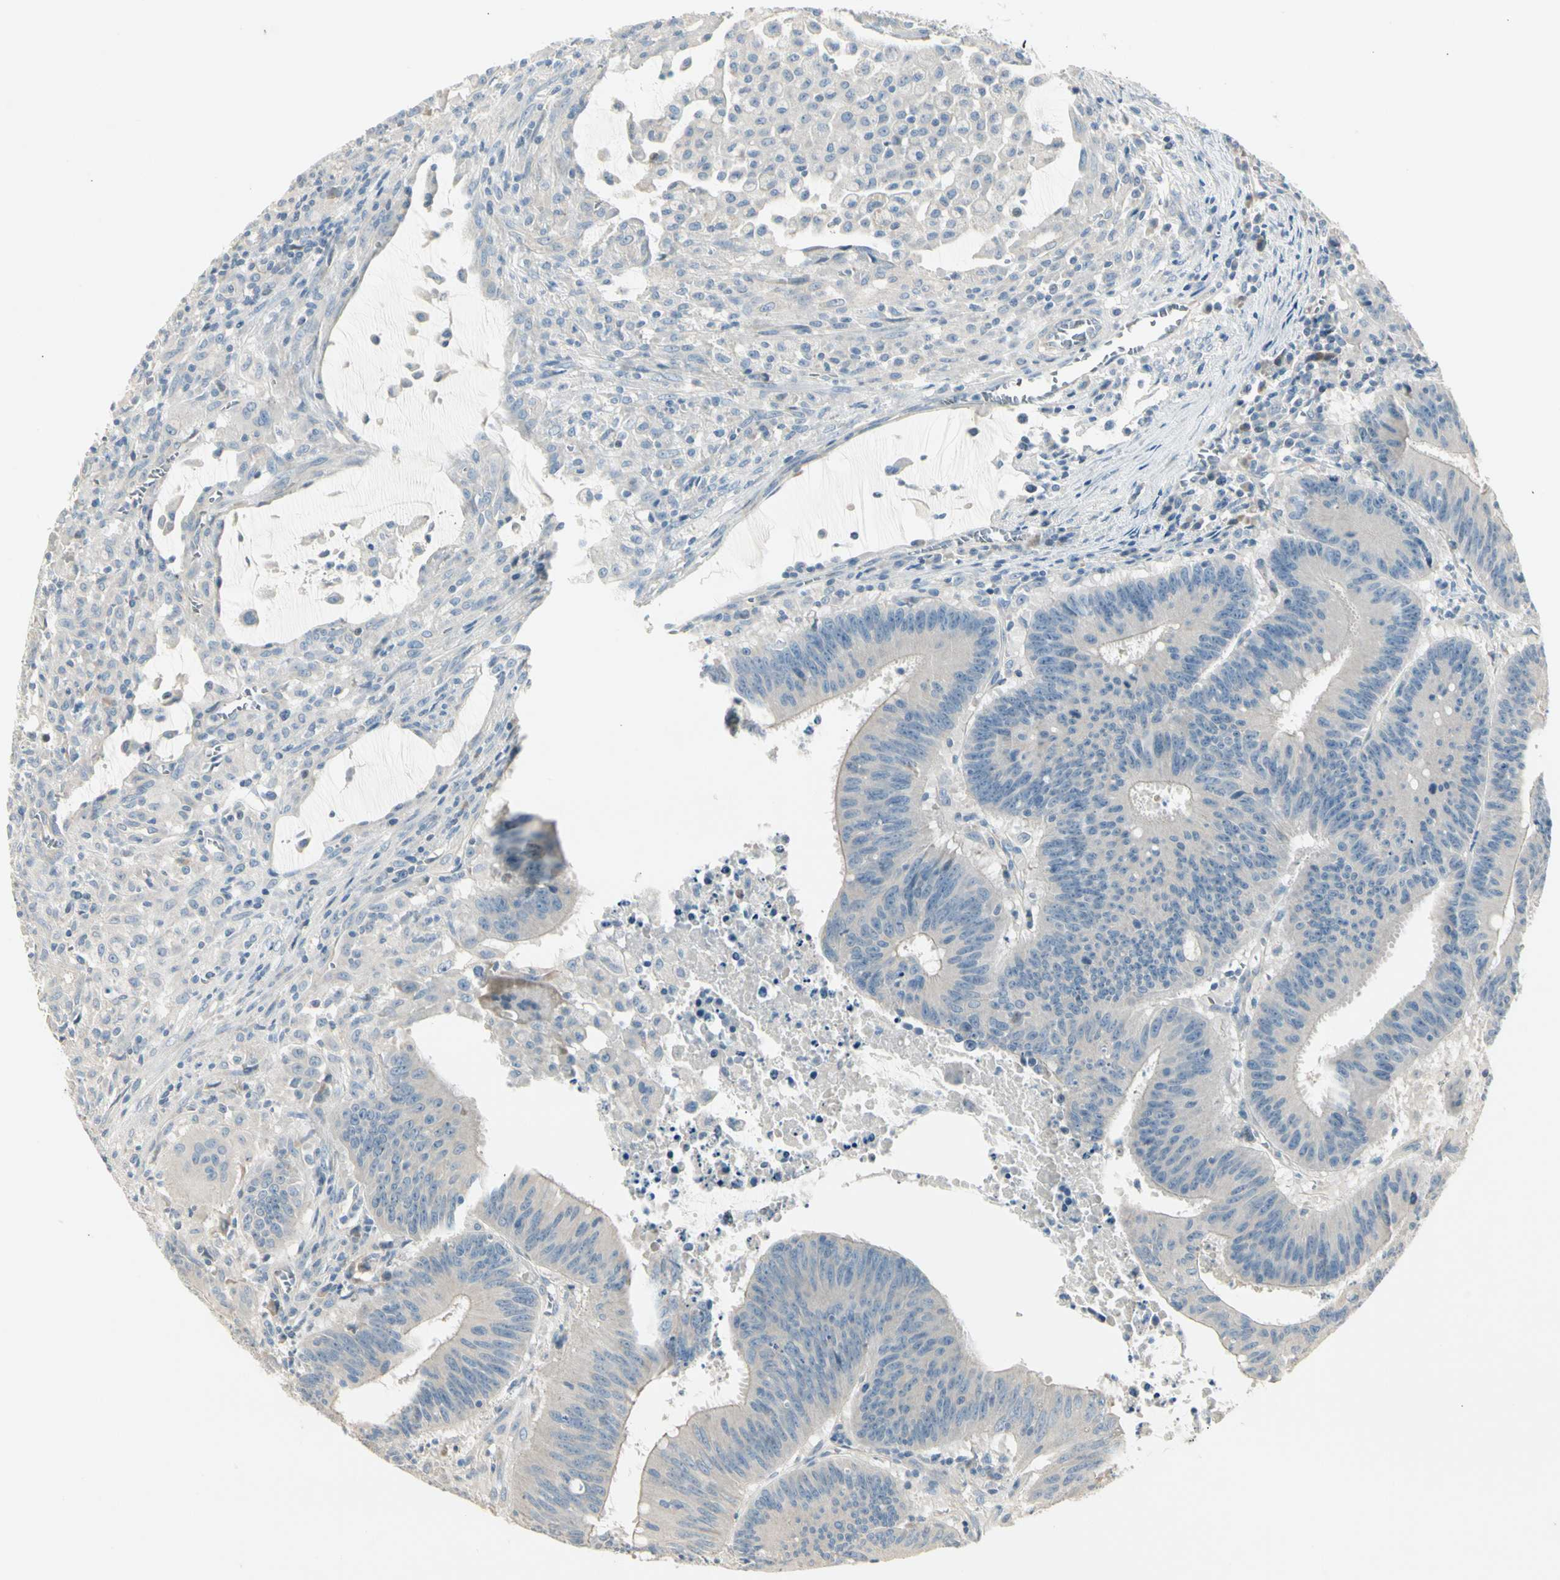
{"staining": {"intensity": "negative", "quantity": "none", "location": "none"}, "tissue": "colorectal cancer", "cell_type": "Tumor cells", "image_type": "cancer", "snomed": [{"axis": "morphology", "description": "Adenocarcinoma, NOS"}, {"axis": "topography", "description": "Colon"}], "caption": "Immunohistochemistry photomicrograph of neoplastic tissue: human colorectal cancer (adenocarcinoma) stained with DAB (3,3'-diaminobenzidine) demonstrates no significant protein expression in tumor cells. (Brightfield microscopy of DAB immunohistochemistry at high magnification).", "gene": "ADGRA3", "patient": {"sex": "male", "age": 45}}